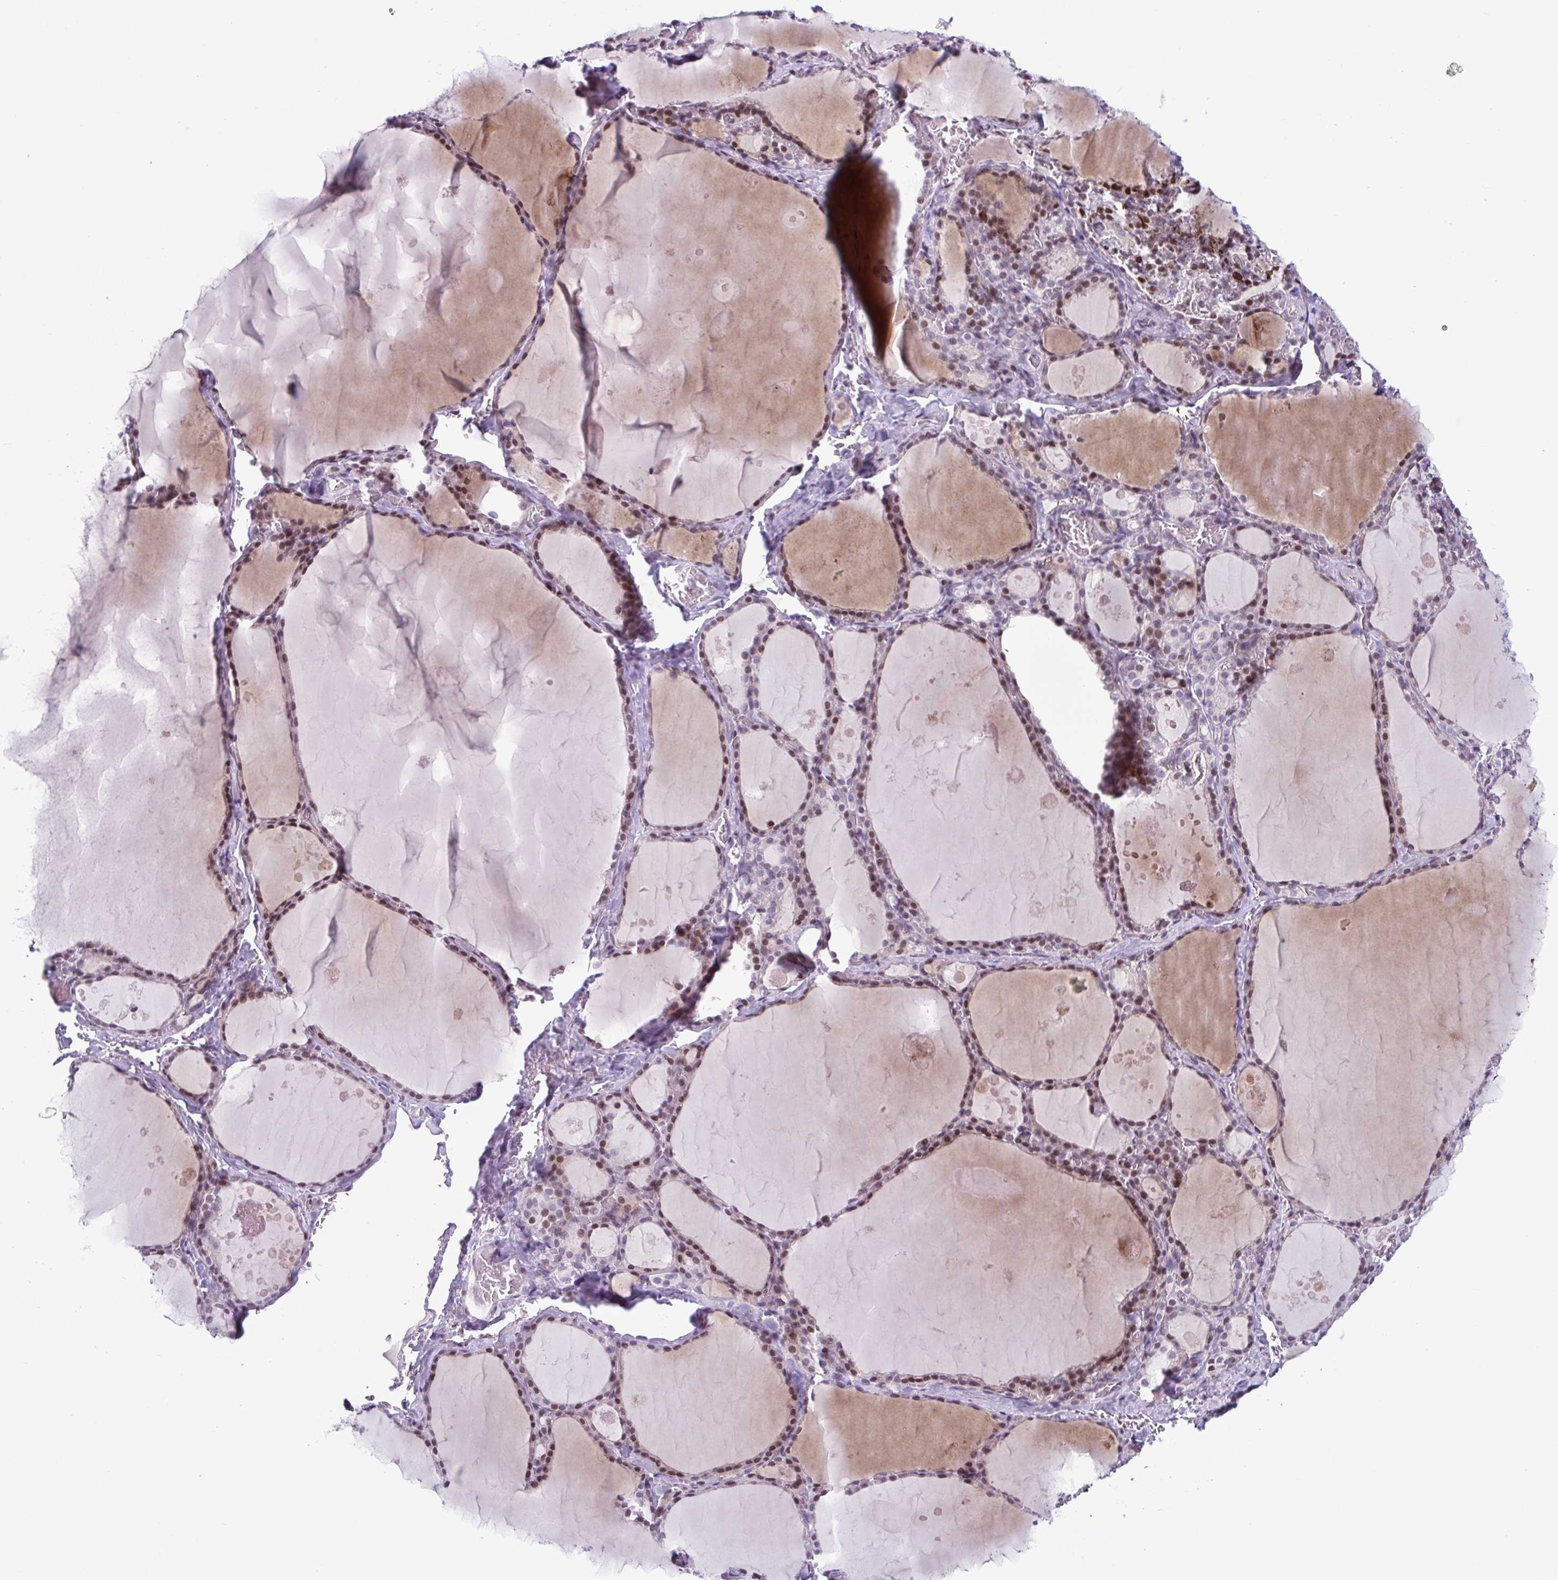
{"staining": {"intensity": "moderate", "quantity": "25%-75%", "location": "nuclear"}, "tissue": "thyroid gland", "cell_type": "Glandular cells", "image_type": "normal", "snomed": [{"axis": "morphology", "description": "Normal tissue, NOS"}, {"axis": "topography", "description": "Thyroid gland"}], "caption": "Protein expression by IHC displays moderate nuclear expression in approximately 25%-75% of glandular cells in unremarkable thyroid gland.", "gene": "IRF1", "patient": {"sex": "male", "age": 56}}